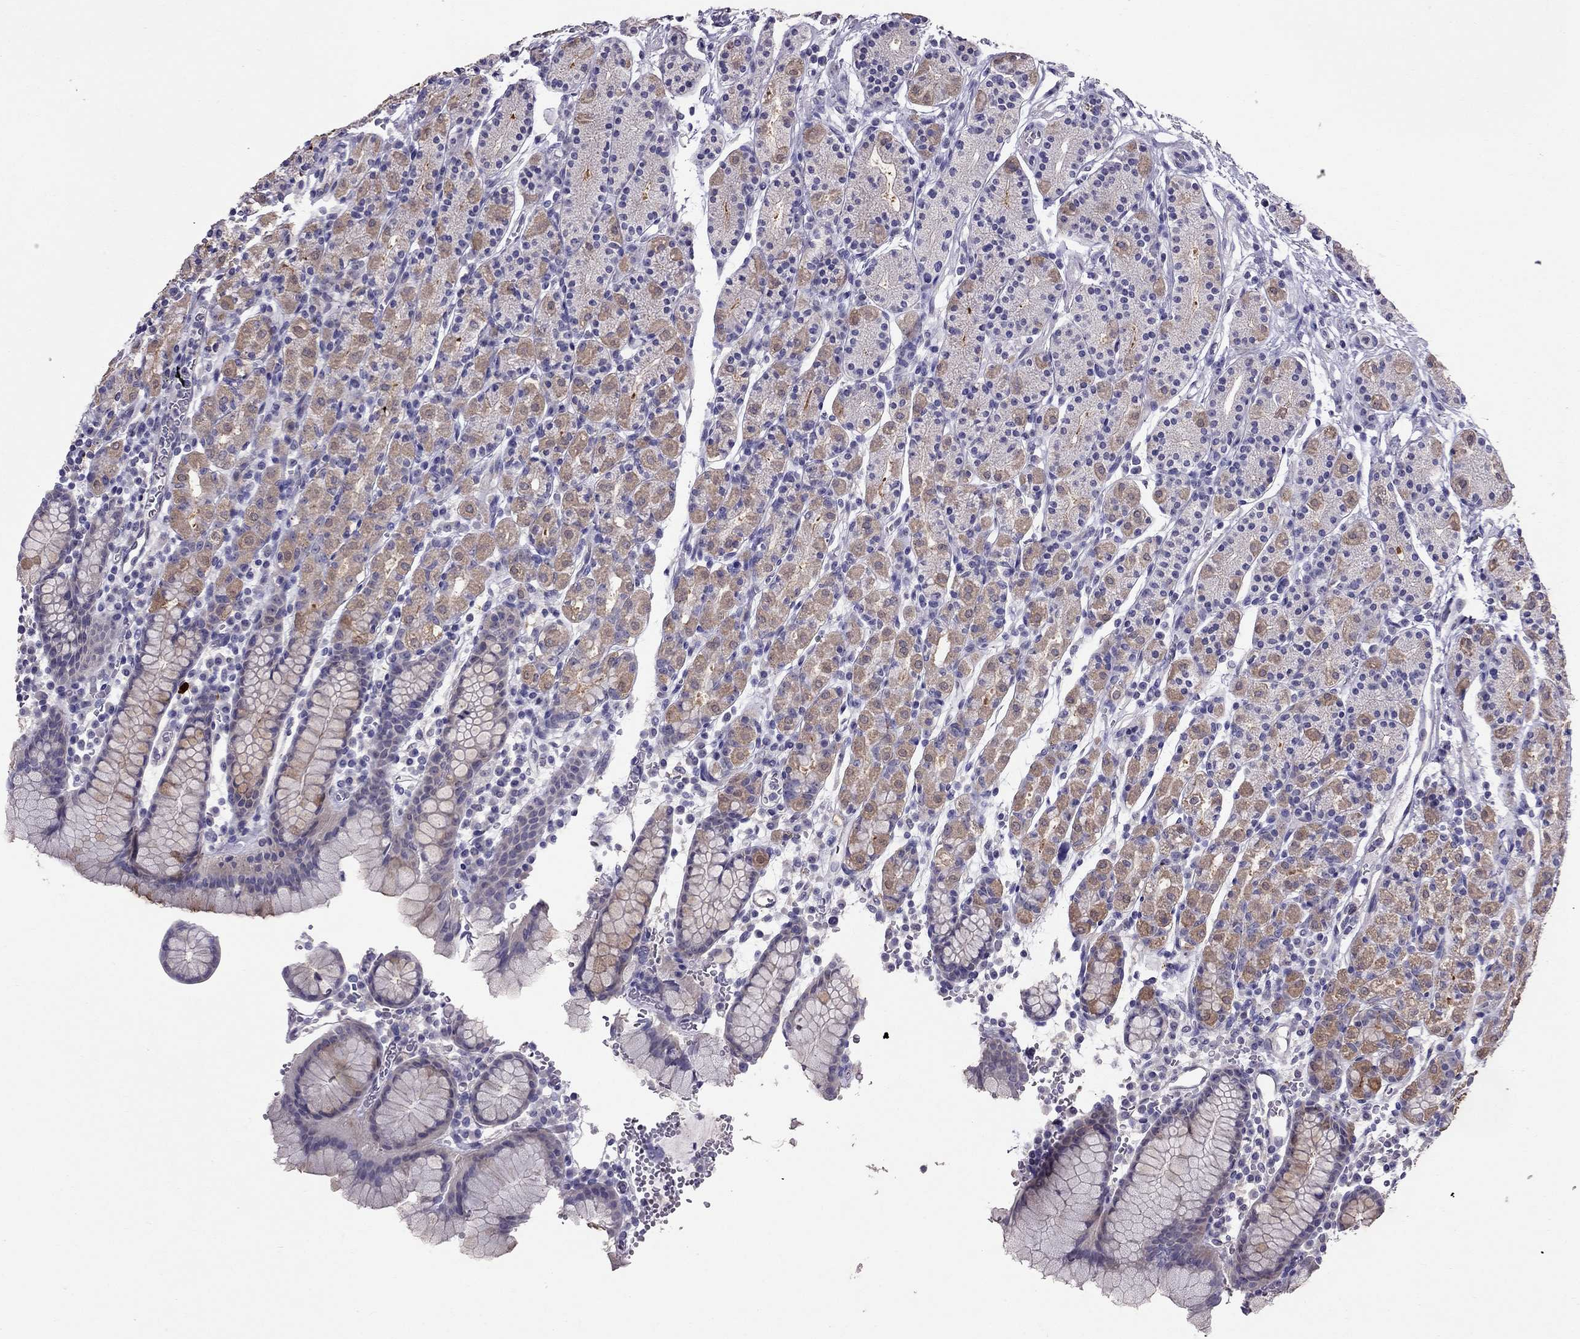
{"staining": {"intensity": "moderate", "quantity": "25%-75%", "location": "cytoplasmic/membranous"}, "tissue": "stomach", "cell_type": "Glandular cells", "image_type": "normal", "snomed": [{"axis": "morphology", "description": "Normal tissue, NOS"}, {"axis": "topography", "description": "Stomach, upper"}, {"axis": "topography", "description": "Stomach"}], "caption": "Stomach stained with DAB IHC displays medium levels of moderate cytoplasmic/membranous positivity in approximately 25%-75% of glandular cells.", "gene": "LRRC46", "patient": {"sex": "male", "age": 62}}